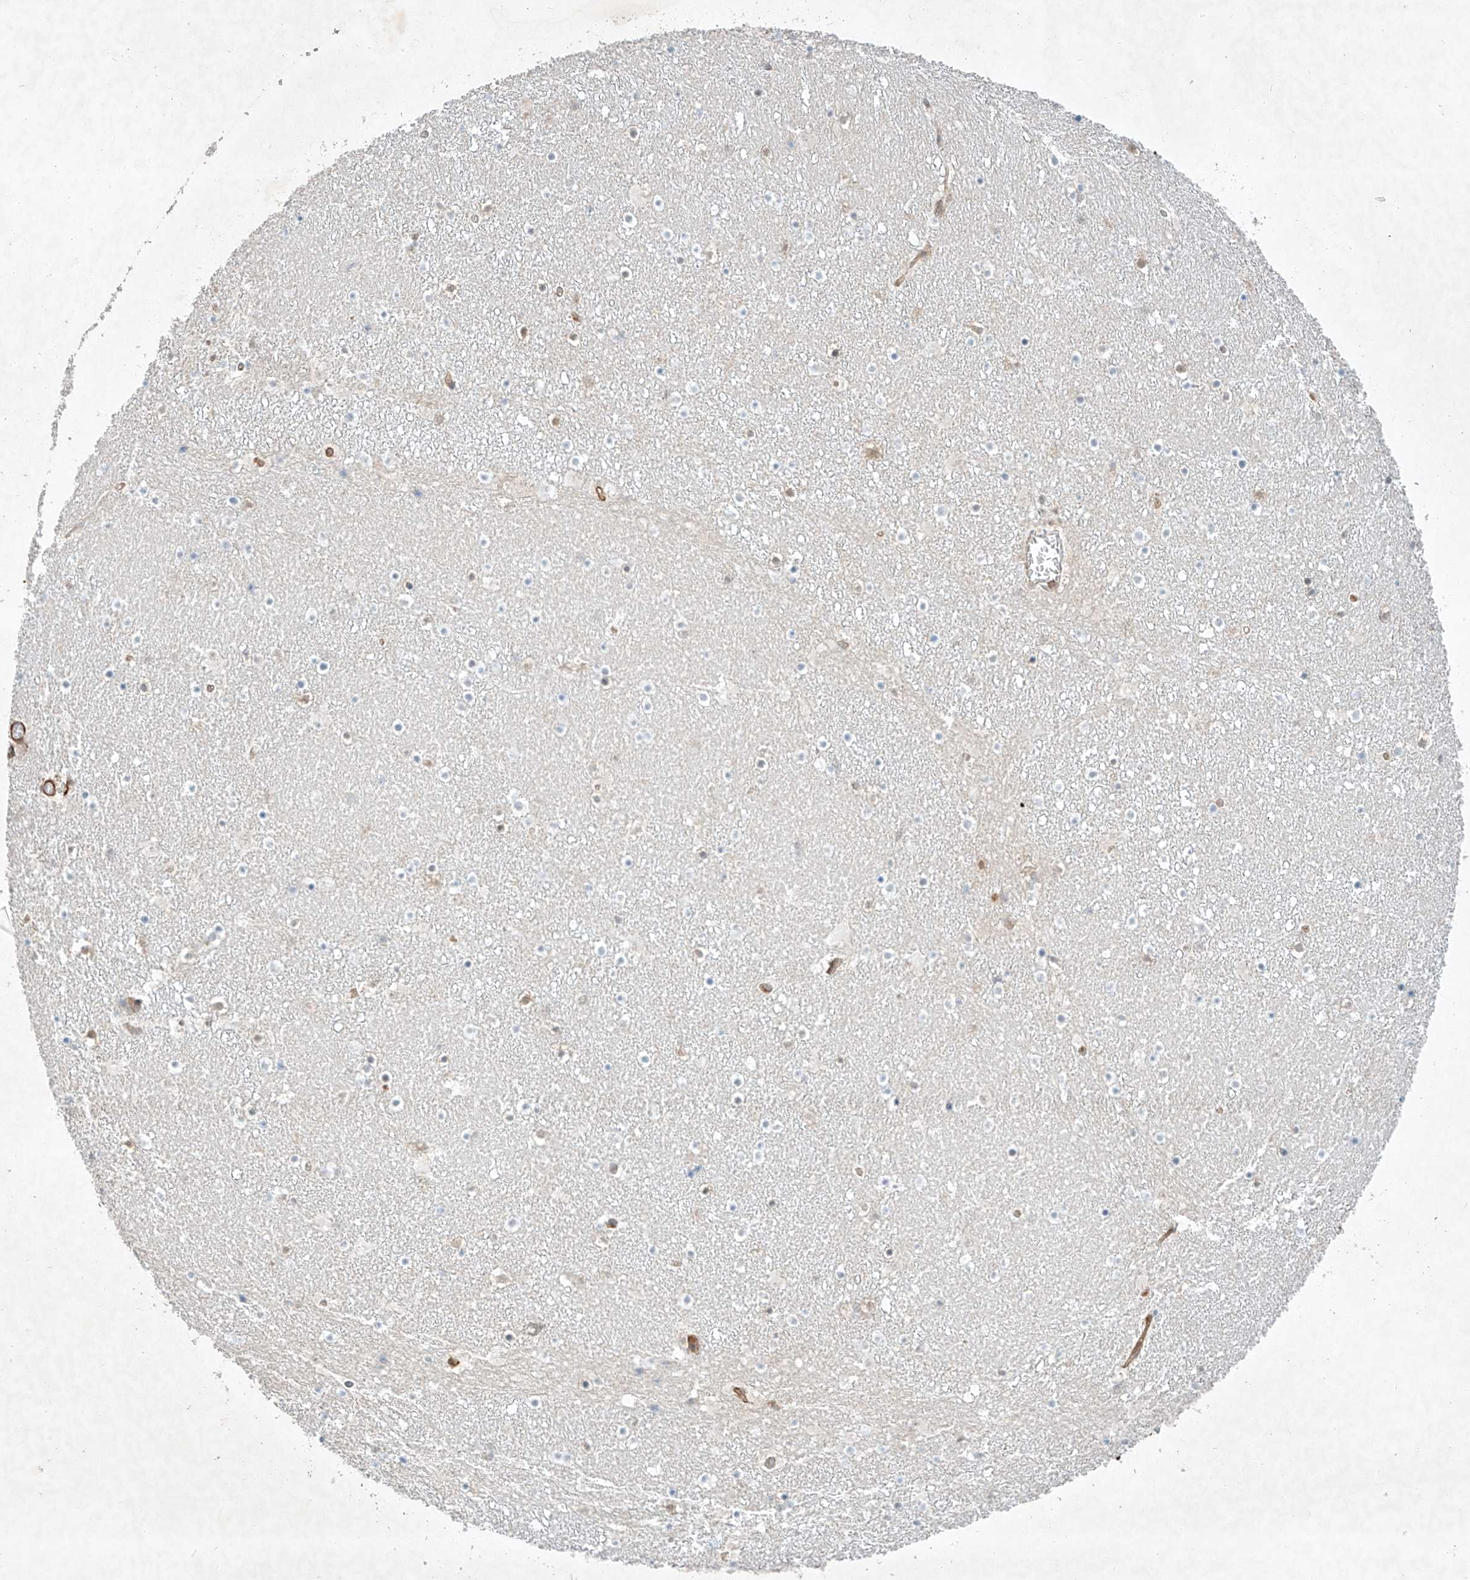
{"staining": {"intensity": "negative", "quantity": "none", "location": "none"}, "tissue": "caudate", "cell_type": "Glial cells", "image_type": "normal", "snomed": [{"axis": "morphology", "description": "Normal tissue, NOS"}, {"axis": "topography", "description": "Lateral ventricle wall"}], "caption": "This is an IHC micrograph of unremarkable human caudate. There is no positivity in glial cells.", "gene": "ARHGAP33", "patient": {"sex": "male", "age": 45}}